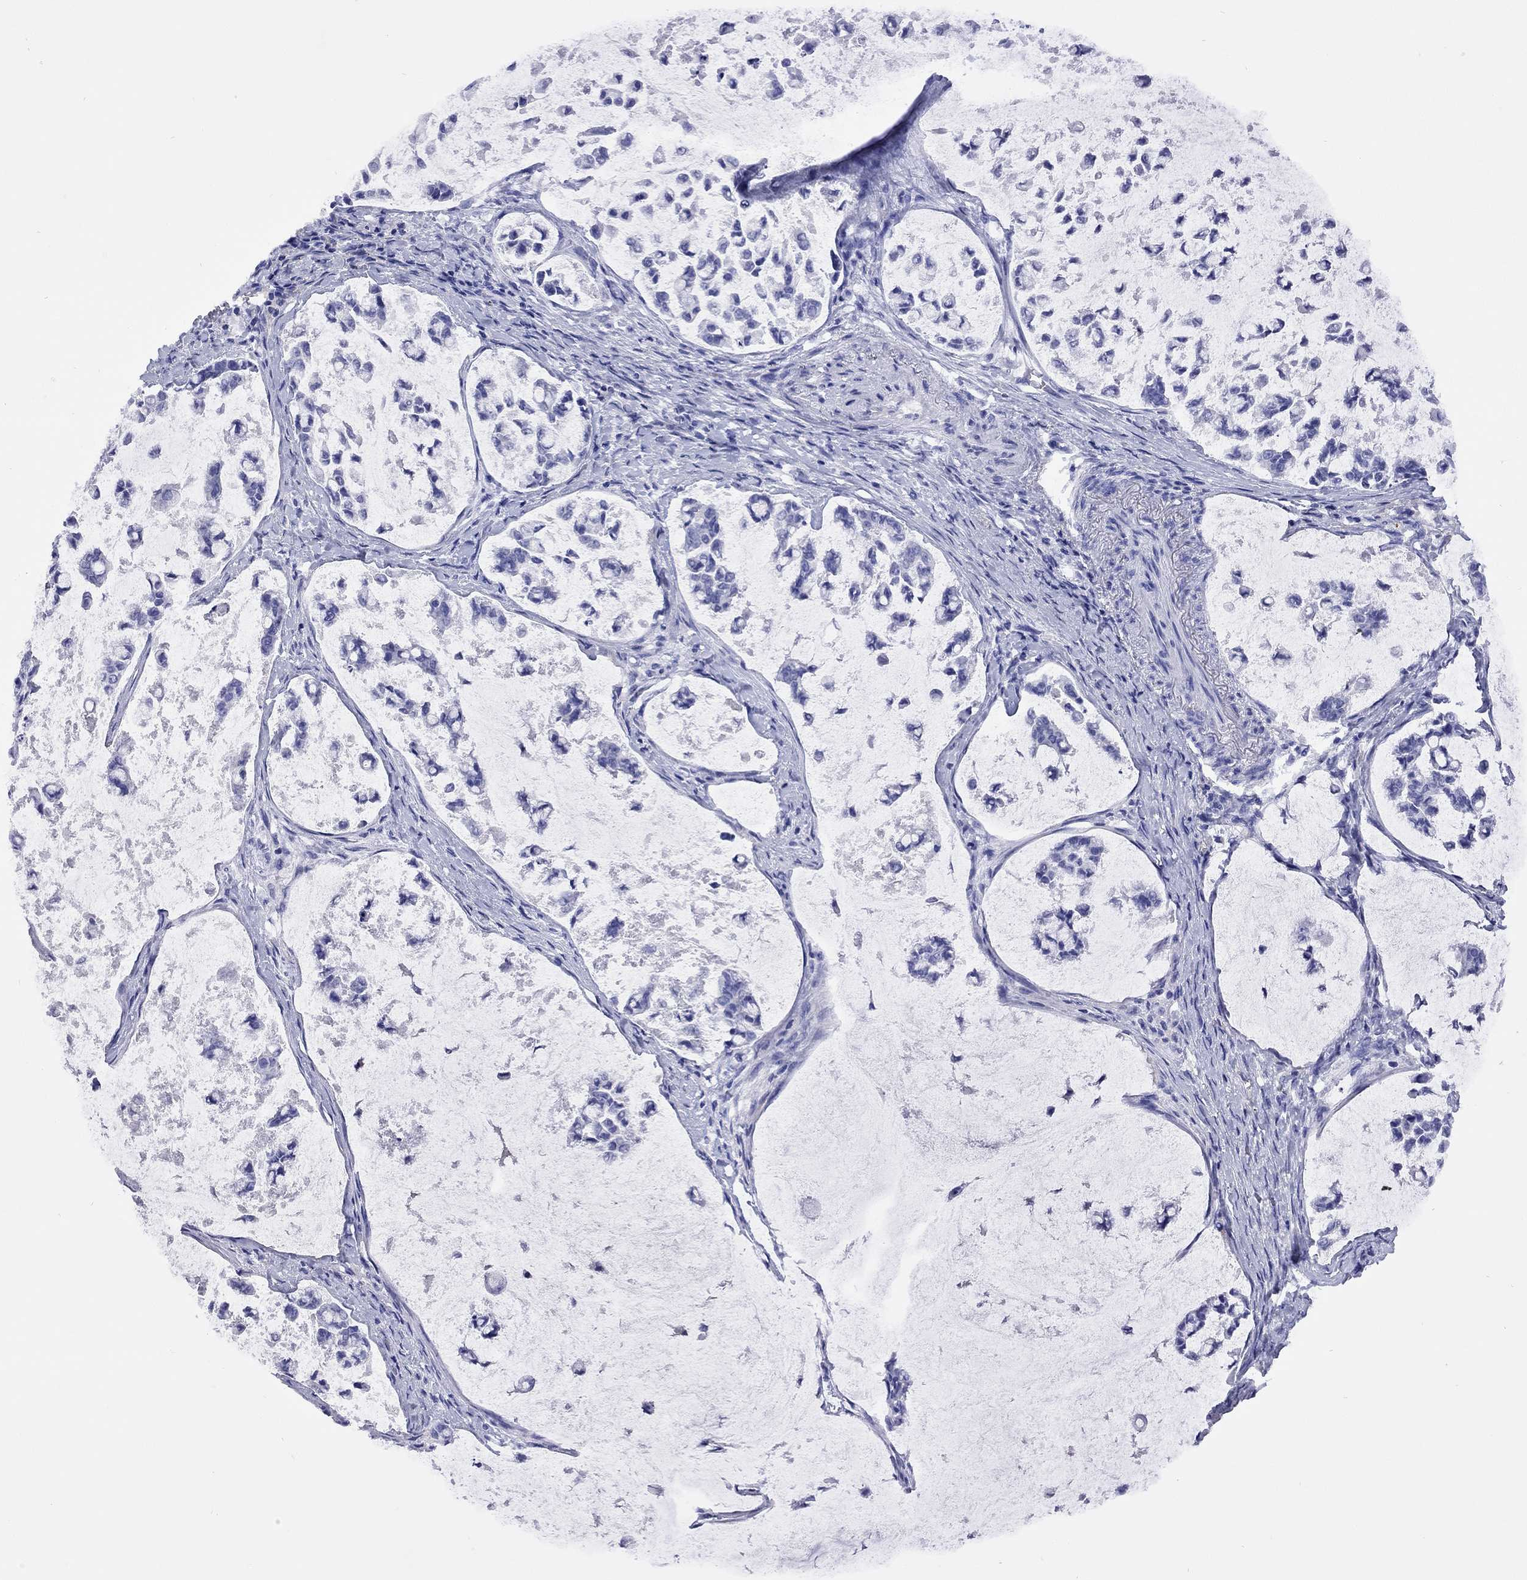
{"staining": {"intensity": "negative", "quantity": "none", "location": "none"}, "tissue": "stomach cancer", "cell_type": "Tumor cells", "image_type": "cancer", "snomed": [{"axis": "morphology", "description": "Adenocarcinoma, NOS"}, {"axis": "topography", "description": "Stomach"}], "caption": "Stomach adenocarcinoma stained for a protein using immunohistochemistry (IHC) reveals no expression tumor cells.", "gene": "FIGLA", "patient": {"sex": "male", "age": 82}}